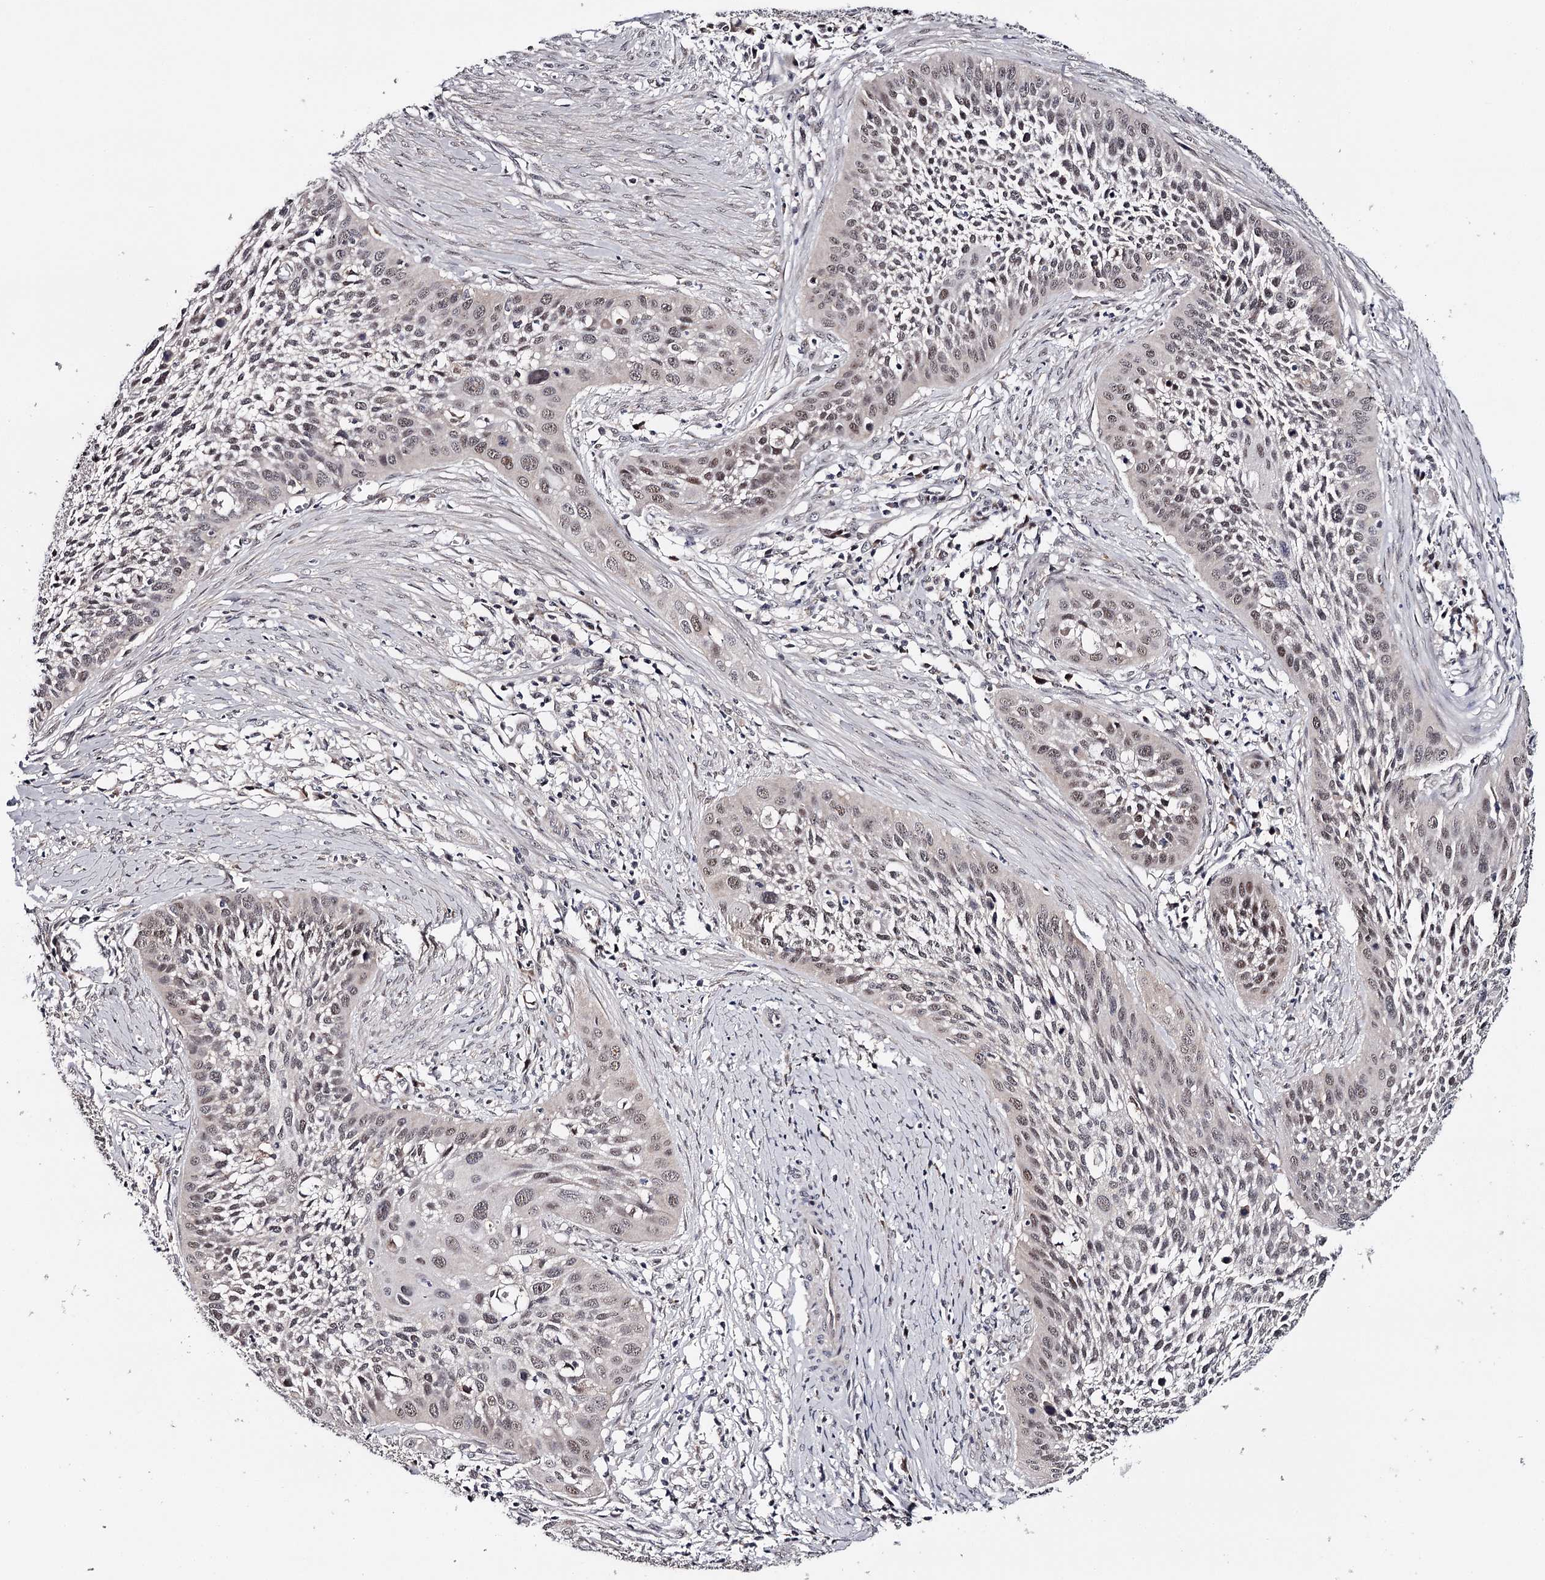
{"staining": {"intensity": "weak", "quantity": ">75%", "location": "nuclear"}, "tissue": "cervical cancer", "cell_type": "Tumor cells", "image_type": "cancer", "snomed": [{"axis": "morphology", "description": "Squamous cell carcinoma, NOS"}, {"axis": "topography", "description": "Cervix"}], "caption": "A high-resolution micrograph shows immunohistochemistry (IHC) staining of cervical cancer, which reveals weak nuclear staining in approximately >75% of tumor cells. (brown staining indicates protein expression, while blue staining denotes nuclei).", "gene": "GTSF1", "patient": {"sex": "female", "age": 34}}